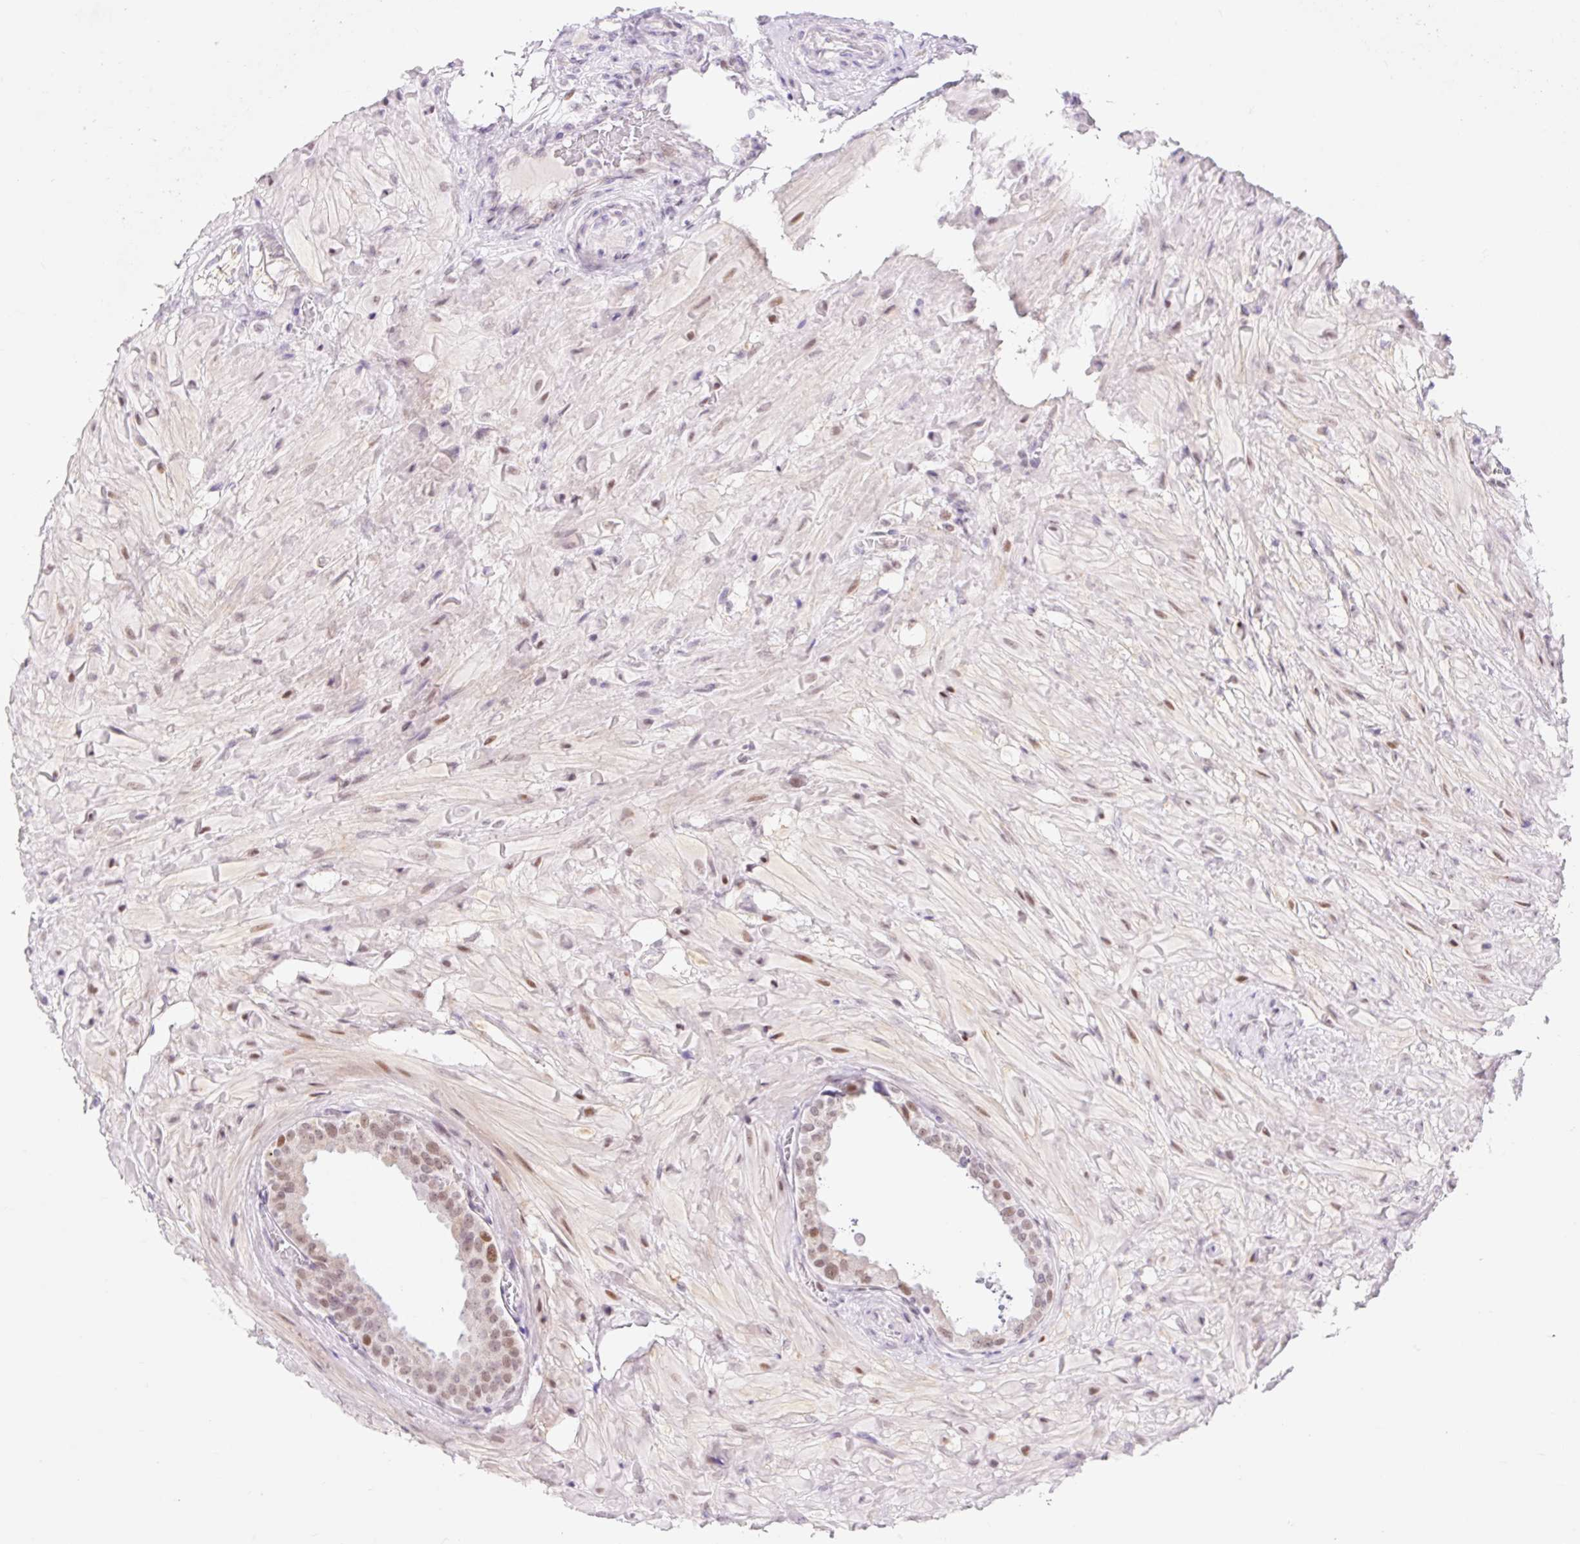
{"staining": {"intensity": "weak", "quantity": ">75%", "location": "nuclear"}, "tissue": "seminal vesicle", "cell_type": "Glandular cells", "image_type": "normal", "snomed": [{"axis": "morphology", "description": "Normal tissue, NOS"}, {"axis": "topography", "description": "Seminal veicle"}], "caption": "Protein analysis of benign seminal vesicle shows weak nuclear expression in about >75% of glandular cells.", "gene": "H2BW1", "patient": {"sex": "male", "age": 63}}